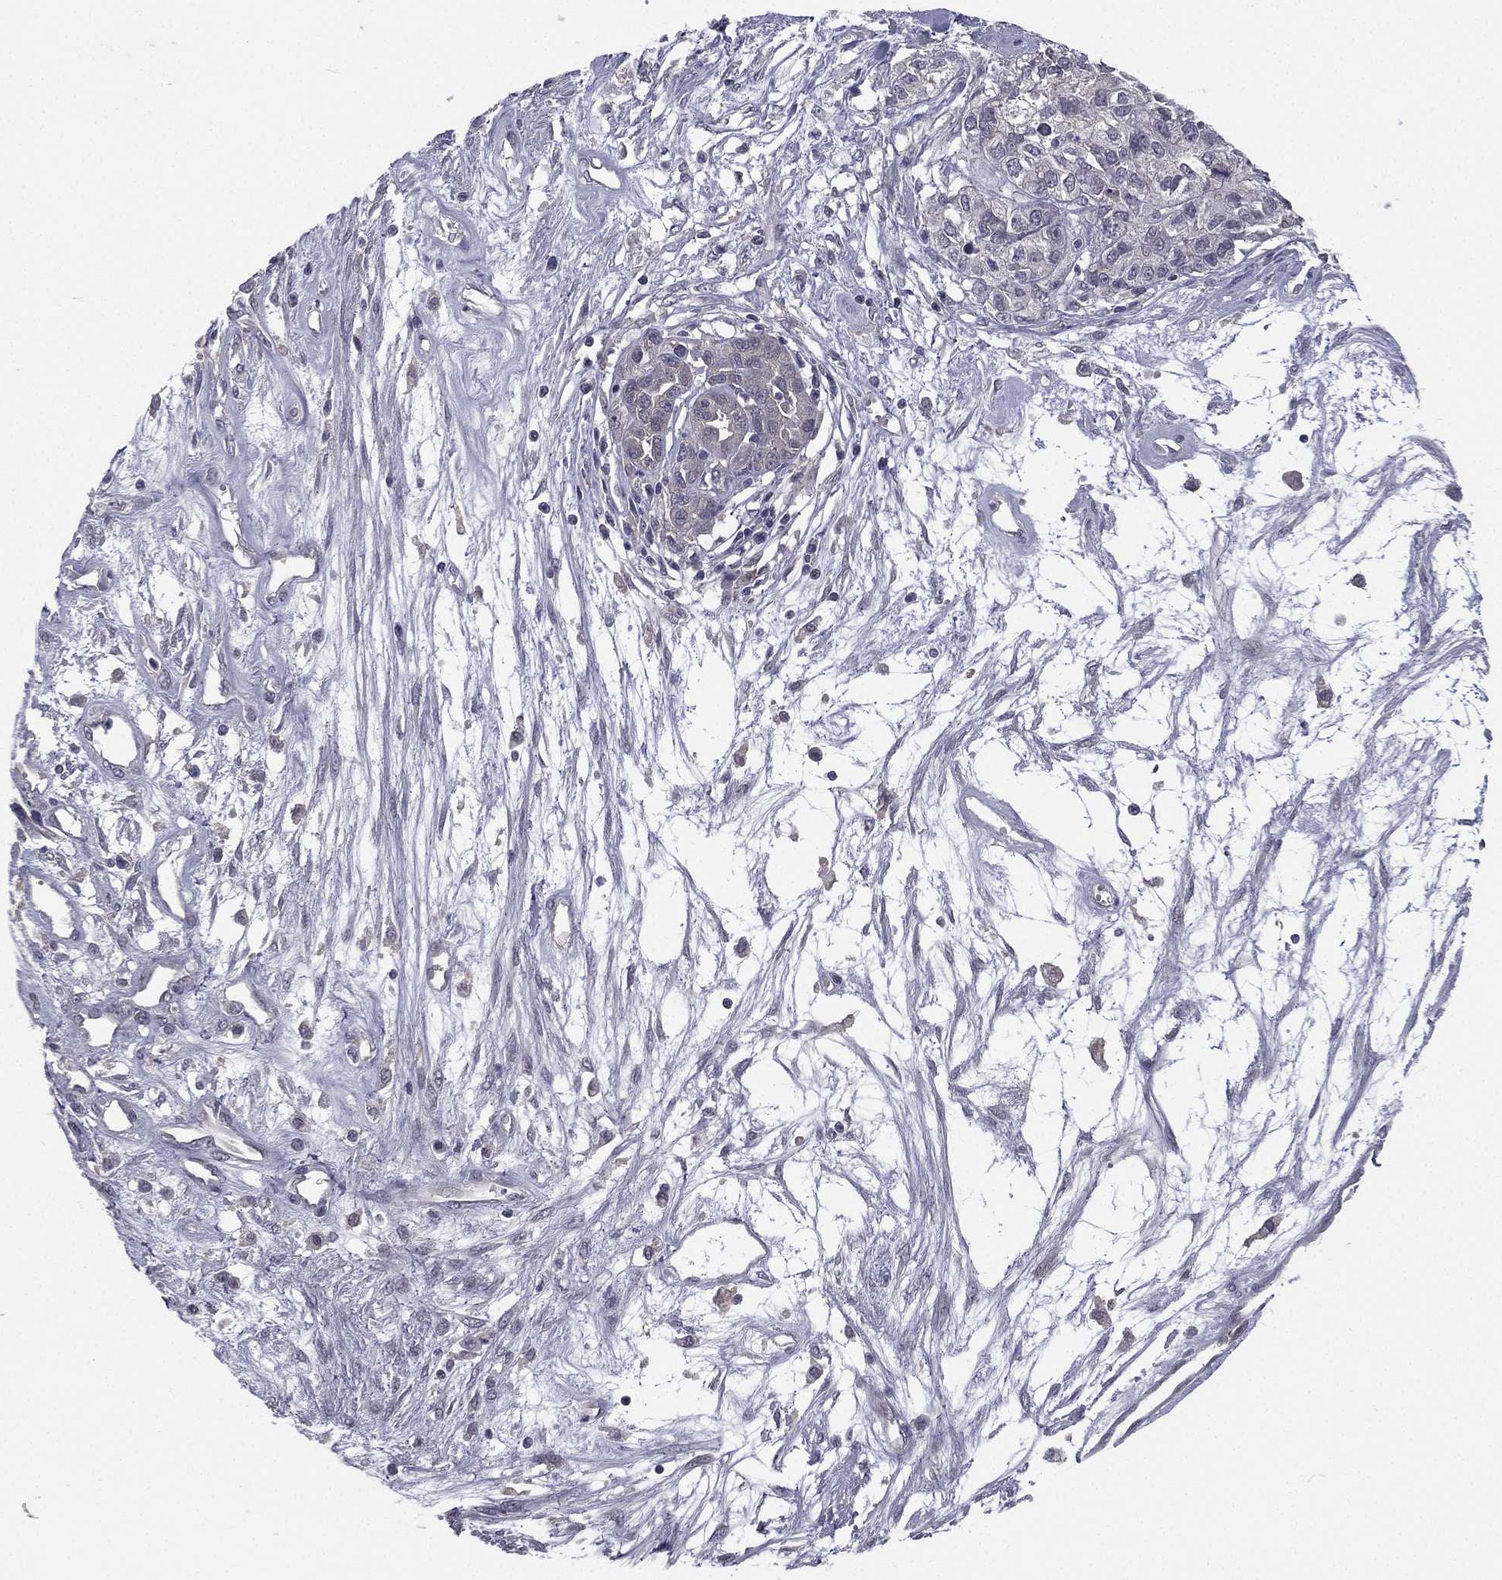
{"staining": {"intensity": "negative", "quantity": "none", "location": "none"}, "tissue": "ovarian cancer", "cell_type": "Tumor cells", "image_type": "cancer", "snomed": [{"axis": "morphology", "description": "Cystadenocarcinoma, serous, NOS"}, {"axis": "topography", "description": "Ovary"}], "caption": "Protein analysis of ovarian cancer shows no significant expression in tumor cells.", "gene": "ACTRT2", "patient": {"sex": "female", "age": 87}}